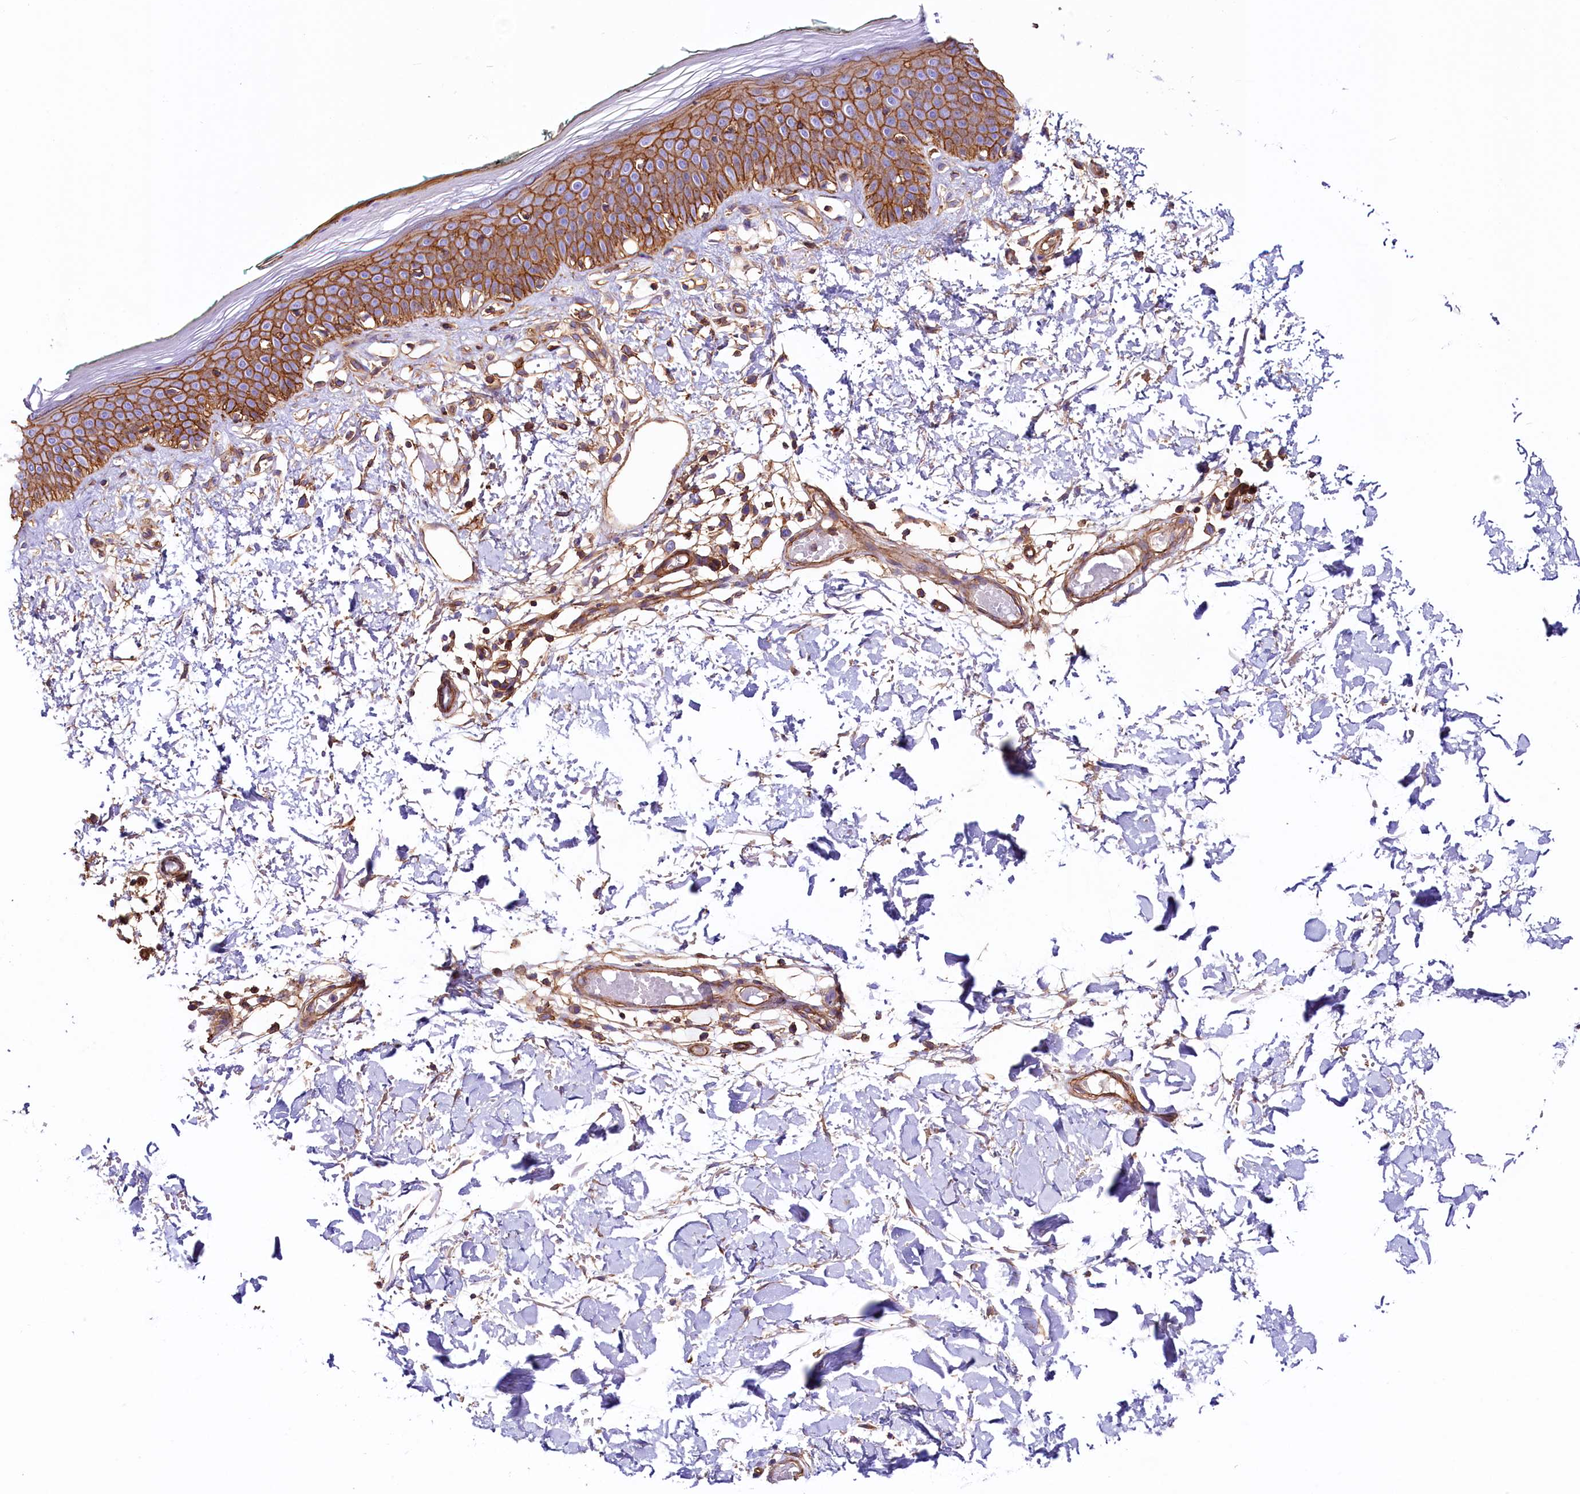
{"staining": {"intensity": "moderate", "quantity": ">75%", "location": "cytoplasmic/membranous"}, "tissue": "skin", "cell_type": "Fibroblasts", "image_type": "normal", "snomed": [{"axis": "morphology", "description": "Normal tissue, NOS"}, {"axis": "topography", "description": "Skin"}], "caption": "High-magnification brightfield microscopy of normal skin stained with DAB (brown) and counterstained with hematoxylin (blue). fibroblasts exhibit moderate cytoplasmic/membranous positivity is seen in approximately>75% of cells.", "gene": "ATP2B4", "patient": {"sex": "male", "age": 62}}